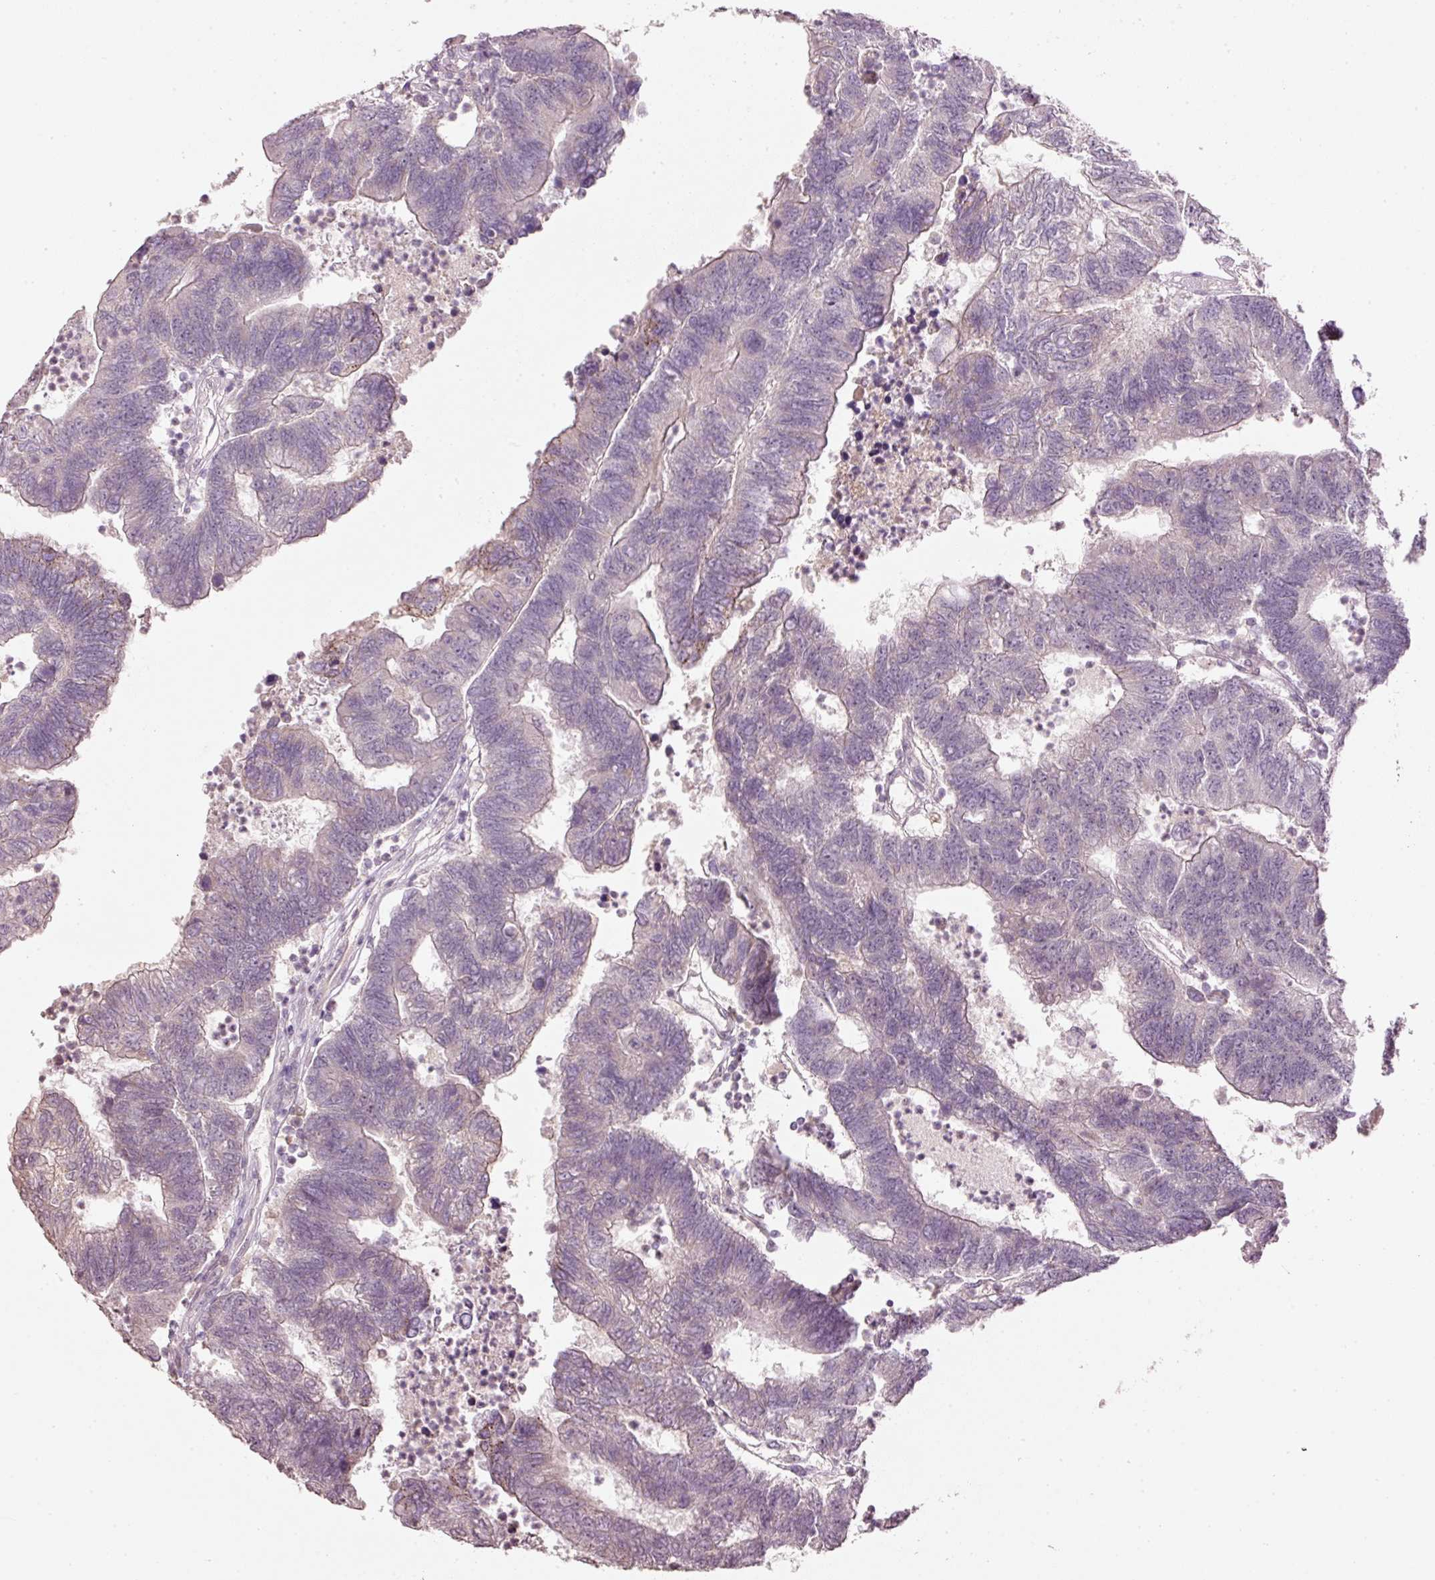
{"staining": {"intensity": "weak", "quantity": "<25%", "location": "cytoplasmic/membranous"}, "tissue": "colorectal cancer", "cell_type": "Tumor cells", "image_type": "cancer", "snomed": [{"axis": "morphology", "description": "Adenocarcinoma, NOS"}, {"axis": "topography", "description": "Colon"}], "caption": "Human colorectal adenocarcinoma stained for a protein using IHC exhibits no positivity in tumor cells.", "gene": "TOB2", "patient": {"sex": "female", "age": 48}}